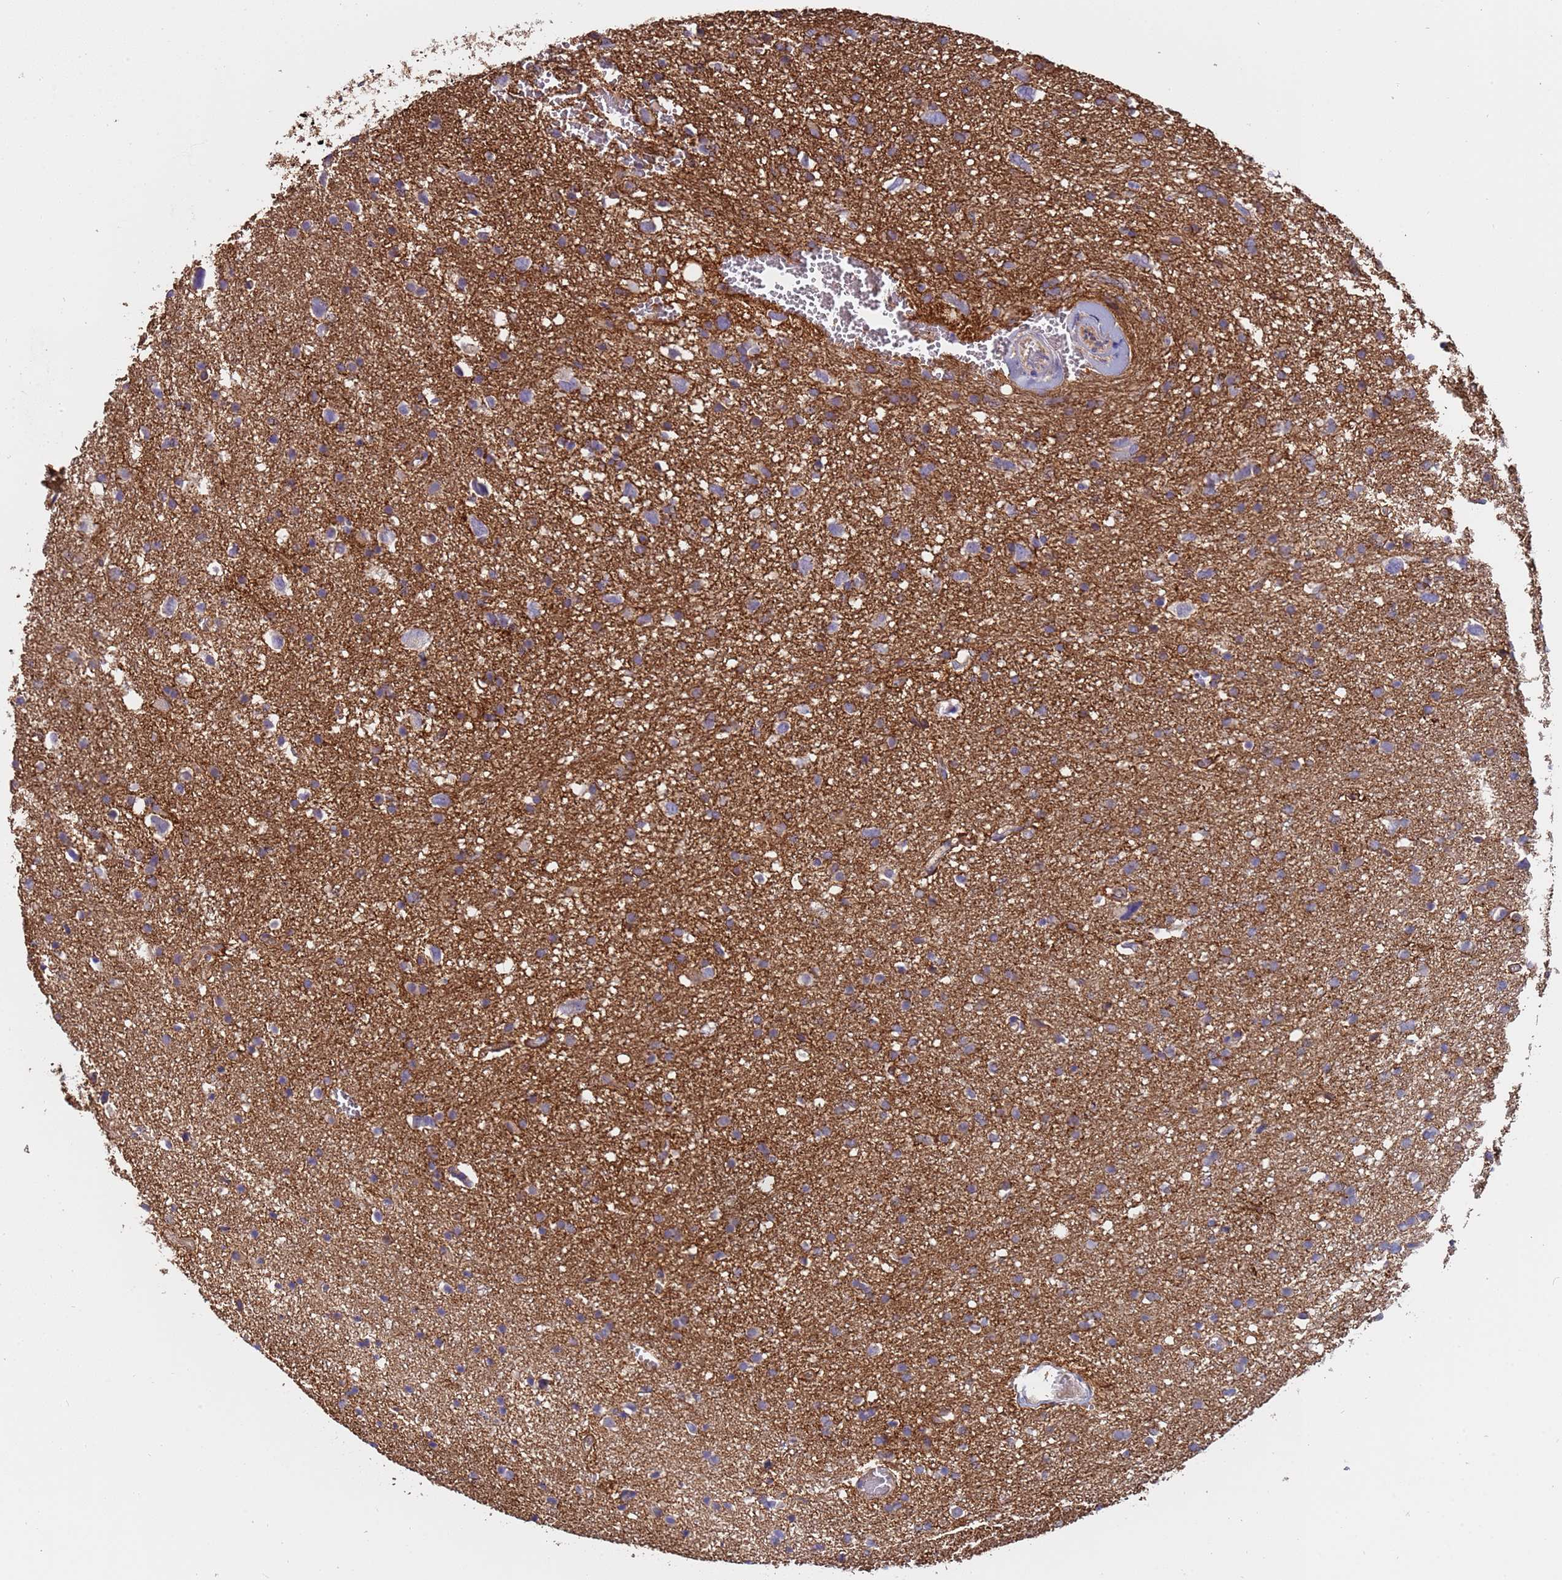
{"staining": {"intensity": "weak", "quantity": "25%-75%", "location": "cytoplasmic/membranous"}, "tissue": "glioma", "cell_type": "Tumor cells", "image_type": "cancer", "snomed": [{"axis": "morphology", "description": "Glioma, malignant, High grade"}, {"axis": "topography", "description": "Brain"}], "caption": "A brown stain shows weak cytoplasmic/membranous expression of a protein in malignant high-grade glioma tumor cells.", "gene": "ZNF248", "patient": {"sex": "male", "age": 61}}